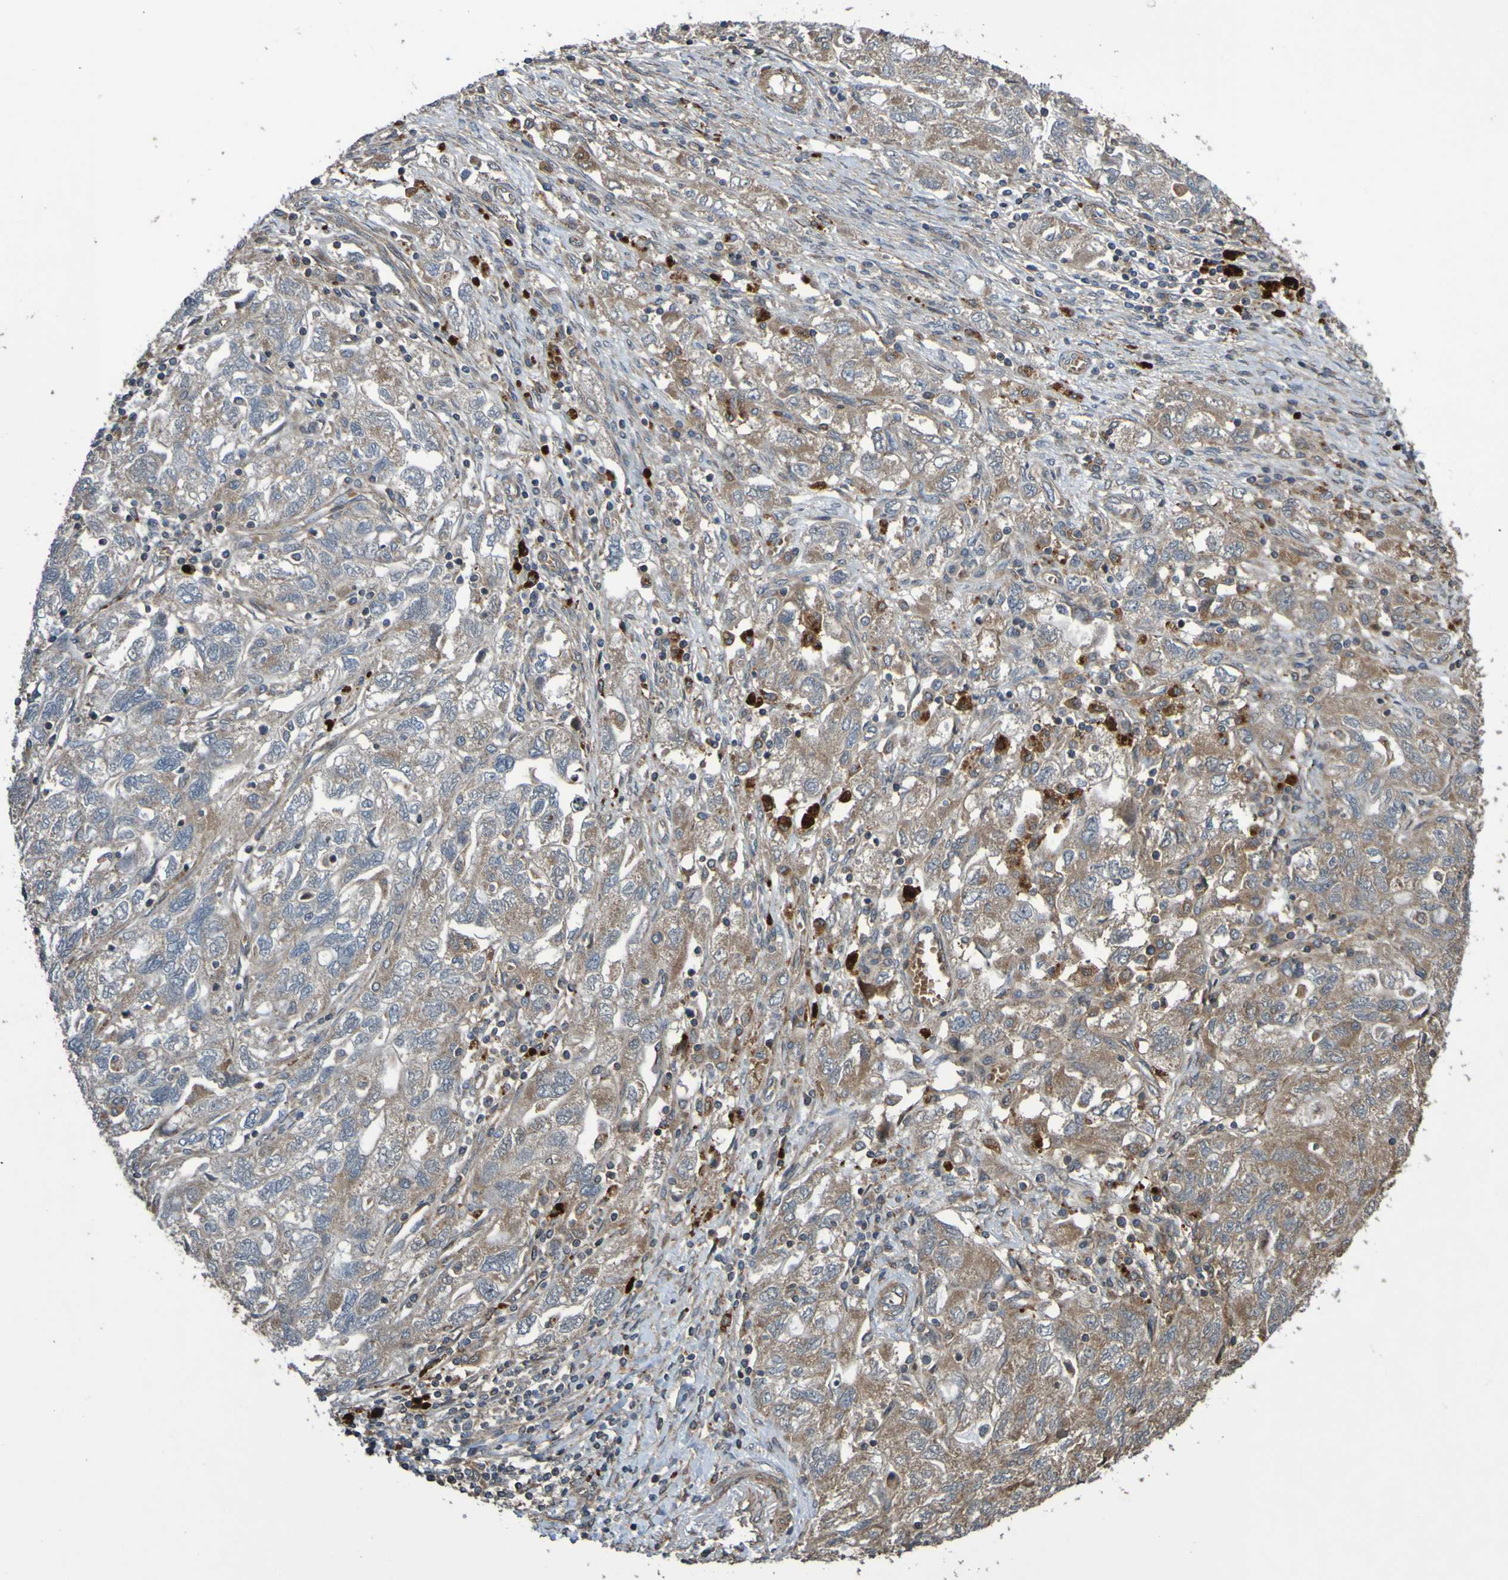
{"staining": {"intensity": "weak", "quantity": ">75%", "location": "cytoplasmic/membranous"}, "tissue": "ovarian cancer", "cell_type": "Tumor cells", "image_type": "cancer", "snomed": [{"axis": "morphology", "description": "Carcinoma, NOS"}, {"axis": "morphology", "description": "Cystadenocarcinoma, serous, NOS"}, {"axis": "topography", "description": "Ovary"}], "caption": "There is low levels of weak cytoplasmic/membranous positivity in tumor cells of ovarian cancer (carcinoma), as demonstrated by immunohistochemical staining (brown color).", "gene": "UCN", "patient": {"sex": "female", "age": 69}}